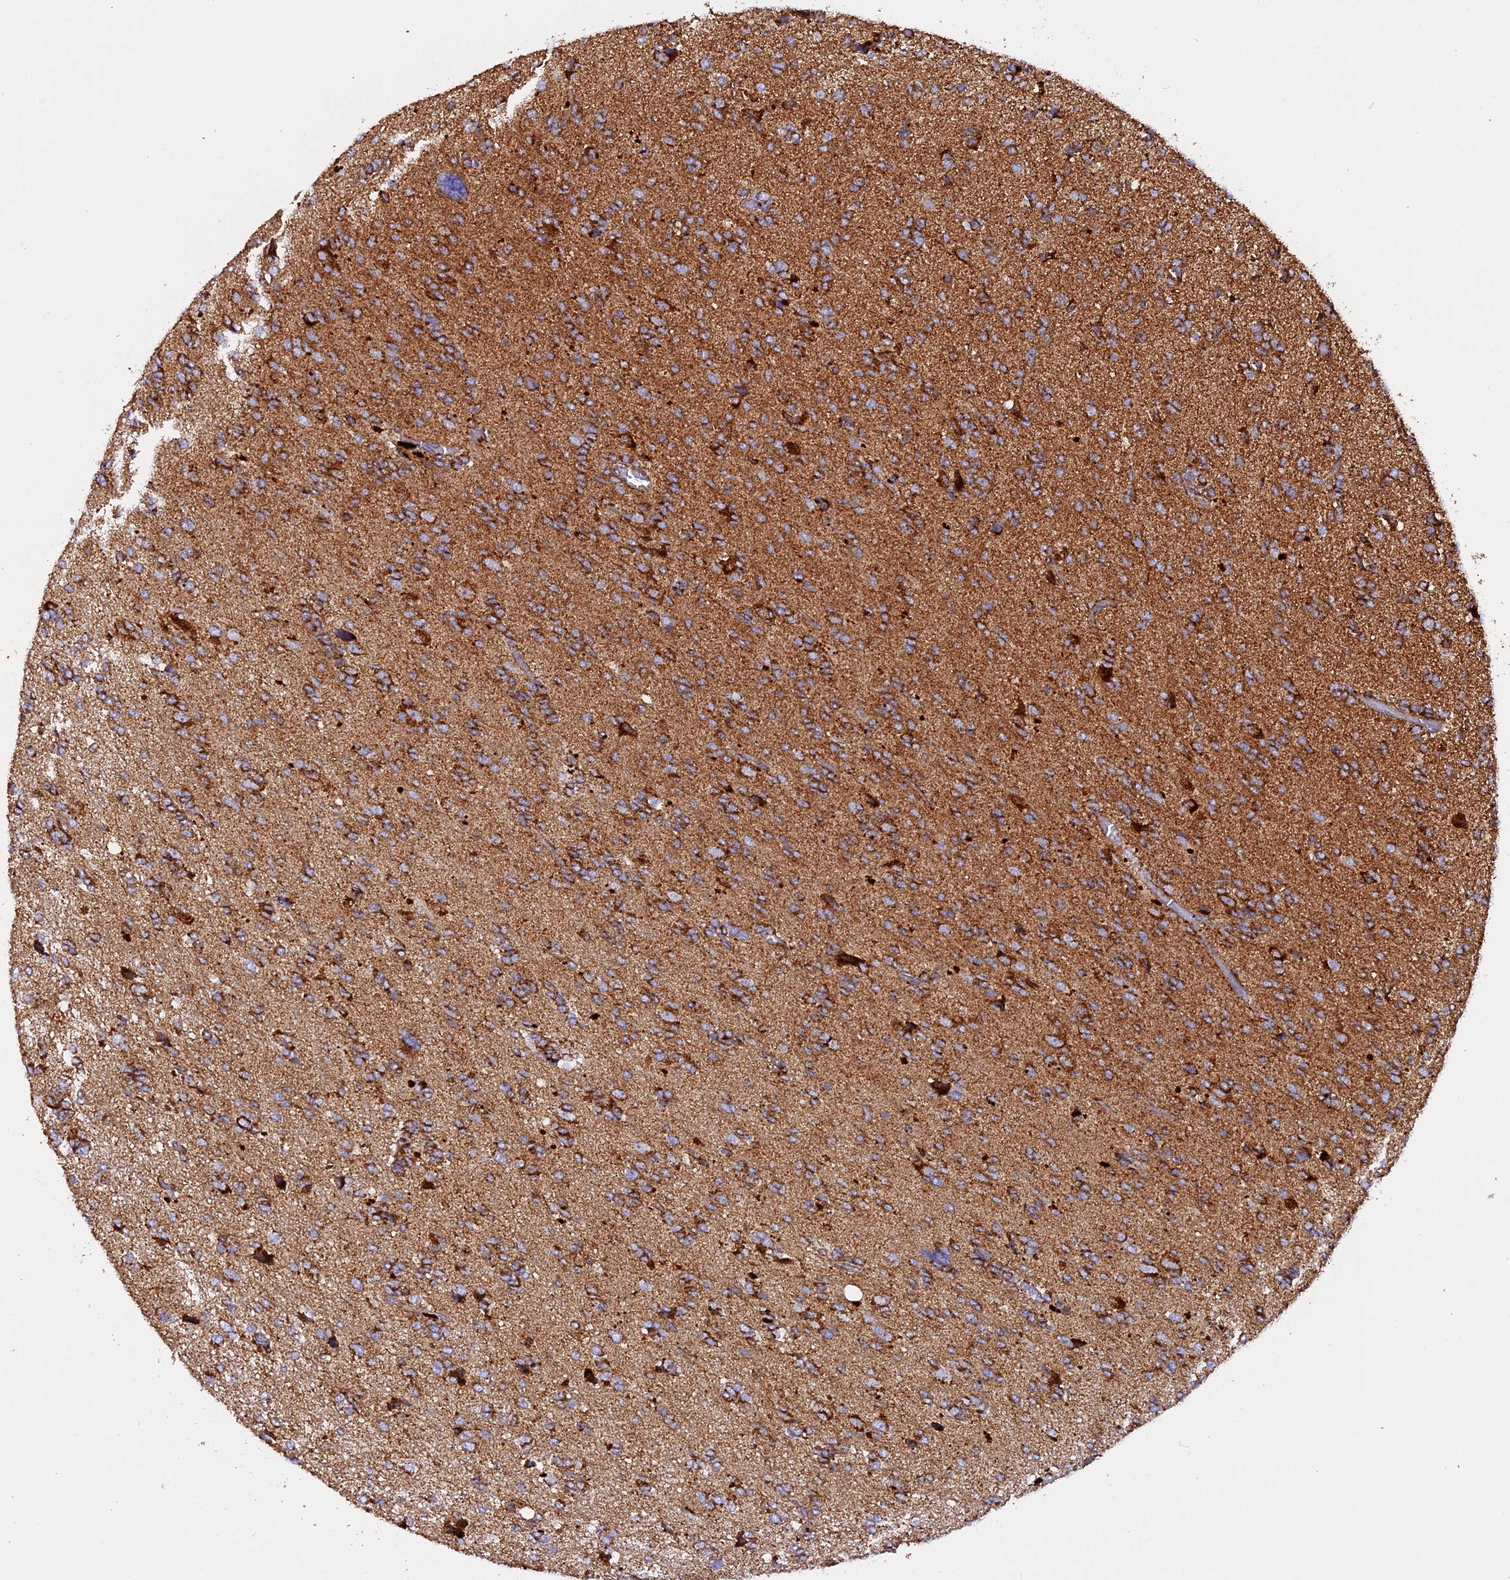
{"staining": {"intensity": "moderate", "quantity": ">75%", "location": "cytoplasmic/membranous"}, "tissue": "glioma", "cell_type": "Tumor cells", "image_type": "cancer", "snomed": [{"axis": "morphology", "description": "Glioma, malignant, High grade"}, {"axis": "topography", "description": "Brain"}], "caption": "Tumor cells show medium levels of moderate cytoplasmic/membranous positivity in approximately >75% of cells in human glioma.", "gene": "UQCRB", "patient": {"sex": "female", "age": 59}}